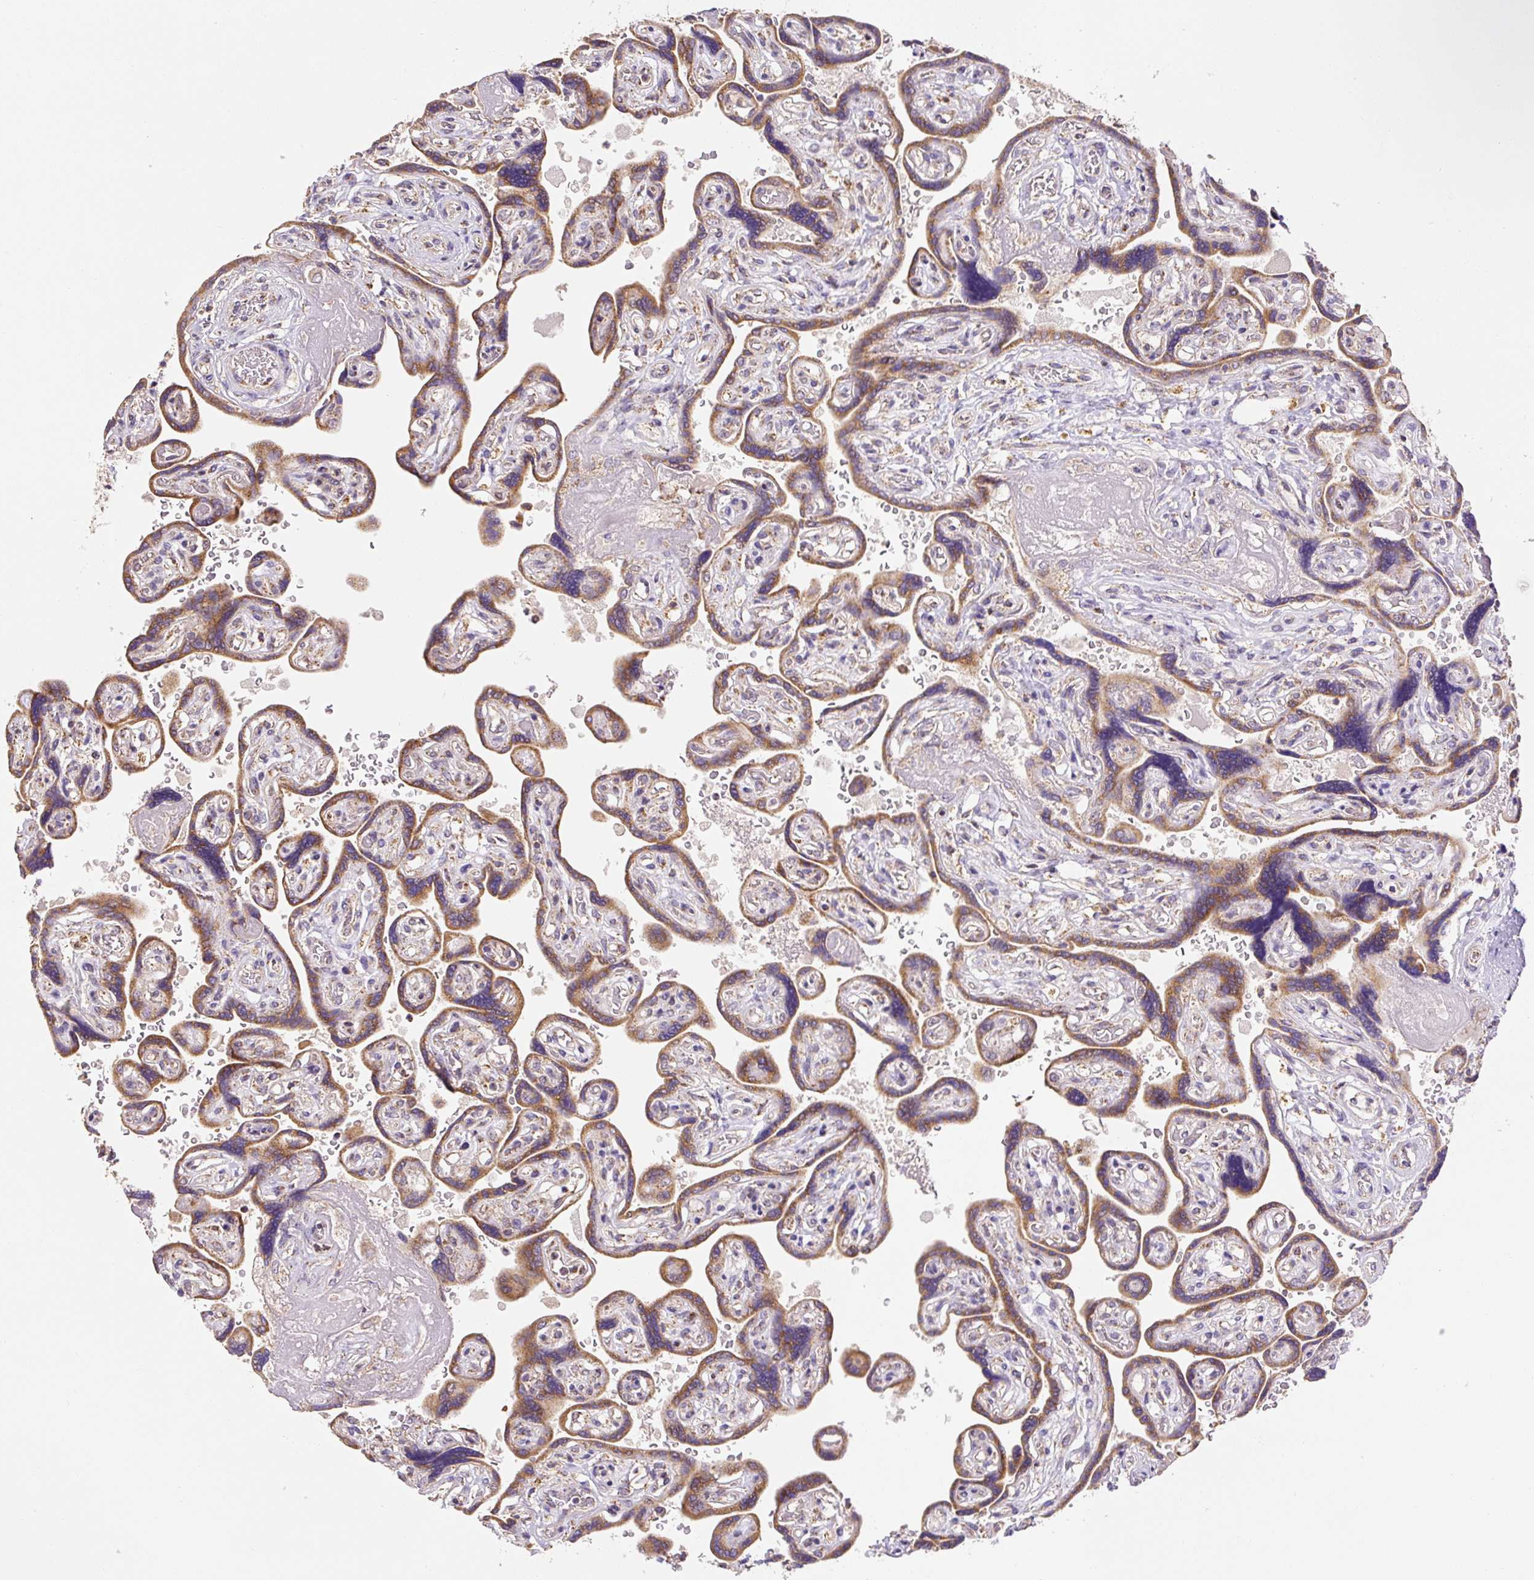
{"staining": {"intensity": "moderate", "quantity": ">75%", "location": "cytoplasmic/membranous"}, "tissue": "placenta", "cell_type": "Trophoblastic cells", "image_type": "normal", "snomed": [{"axis": "morphology", "description": "Normal tissue, NOS"}, {"axis": "topography", "description": "Placenta"}], "caption": "Immunohistochemistry (IHC) (DAB) staining of normal placenta shows moderate cytoplasmic/membranous protein expression in approximately >75% of trophoblastic cells.", "gene": "MFSD9", "patient": {"sex": "female", "age": 32}}